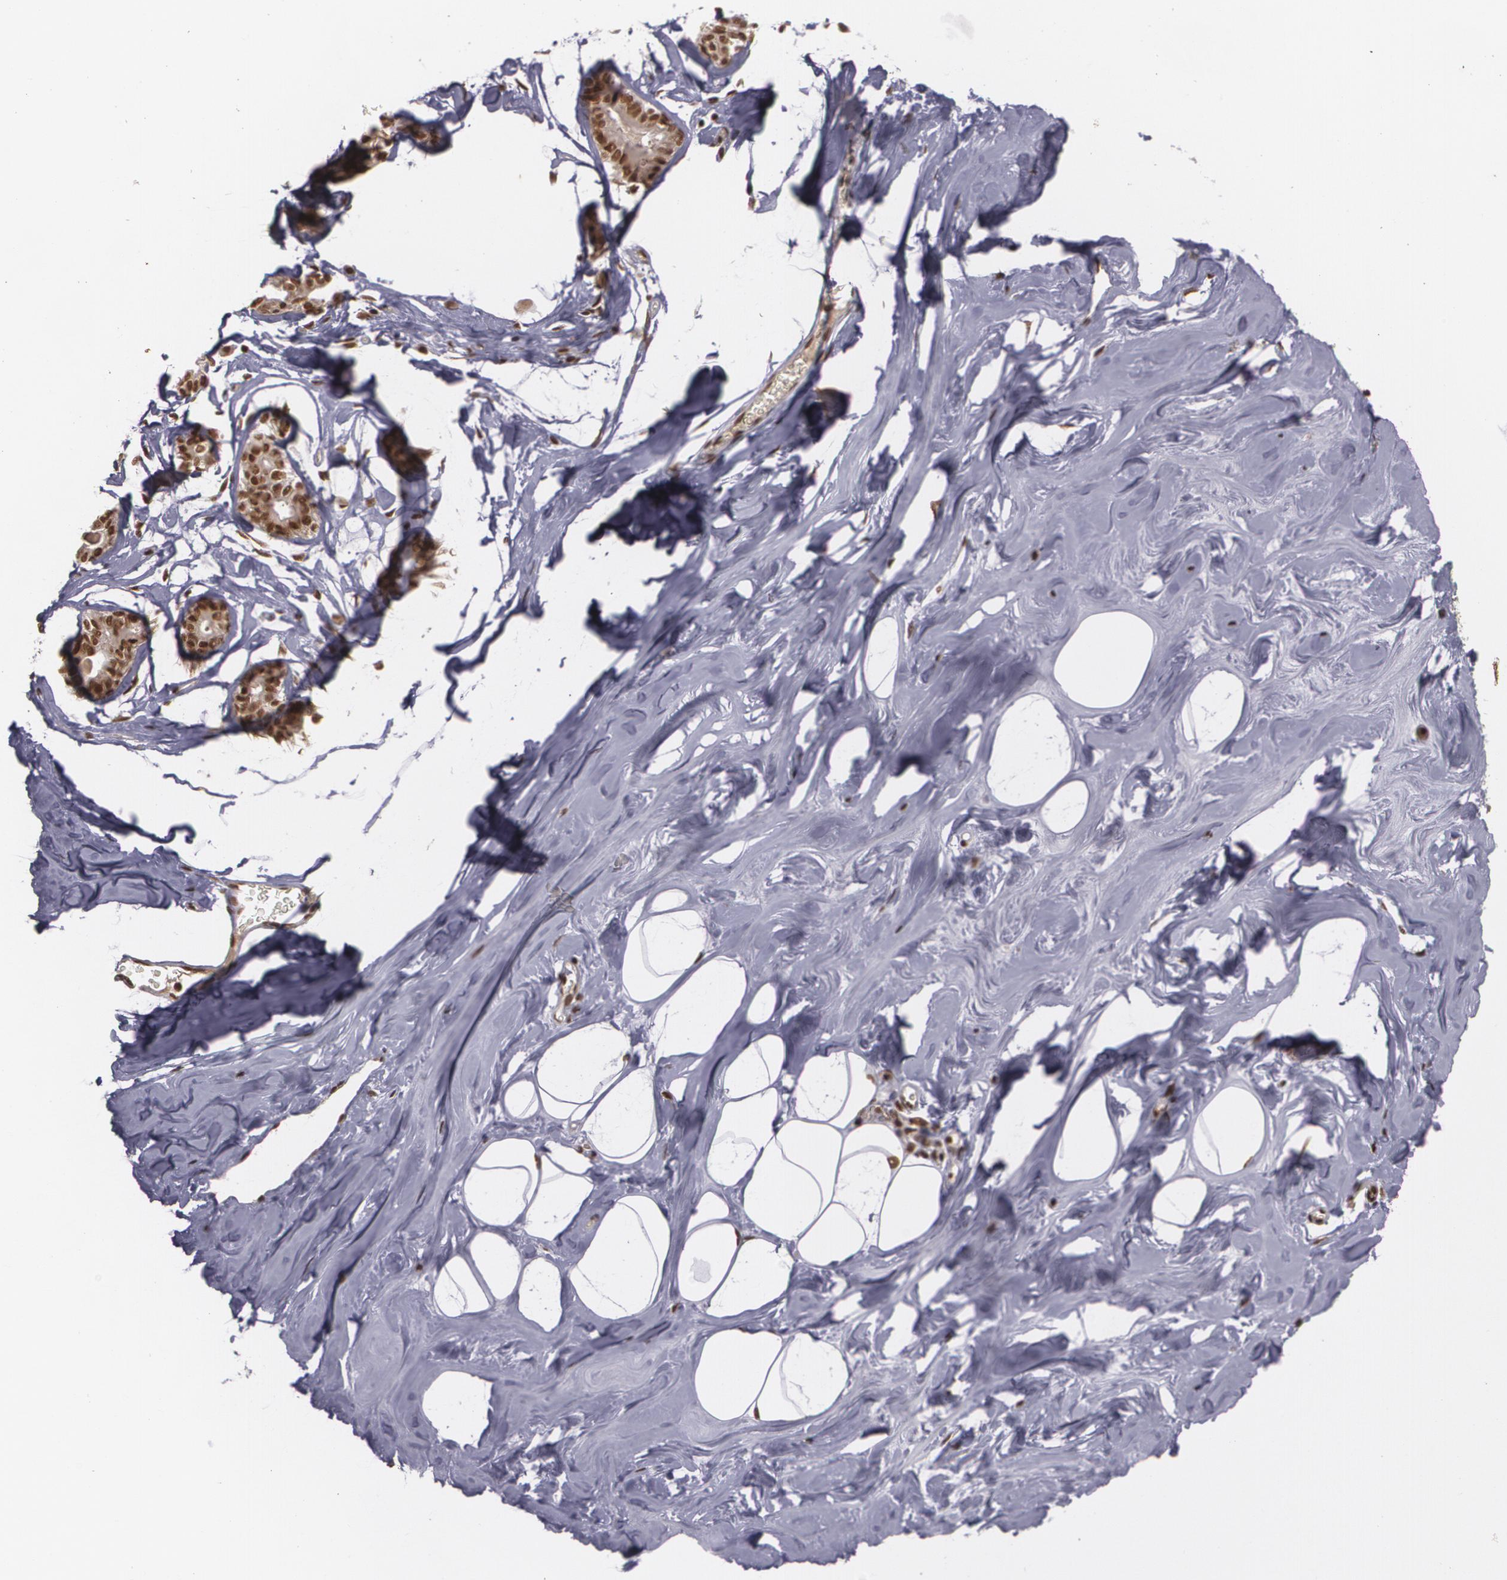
{"staining": {"intensity": "moderate", "quantity": ">75%", "location": "nuclear"}, "tissue": "breast", "cell_type": "Adipocytes", "image_type": "normal", "snomed": [{"axis": "morphology", "description": "Normal tissue, NOS"}, {"axis": "morphology", "description": "Fibrosis, NOS"}, {"axis": "topography", "description": "Breast"}], "caption": "Immunohistochemistry (DAB) staining of normal human breast reveals moderate nuclear protein staining in about >75% of adipocytes.", "gene": "RXRB", "patient": {"sex": "female", "age": 39}}